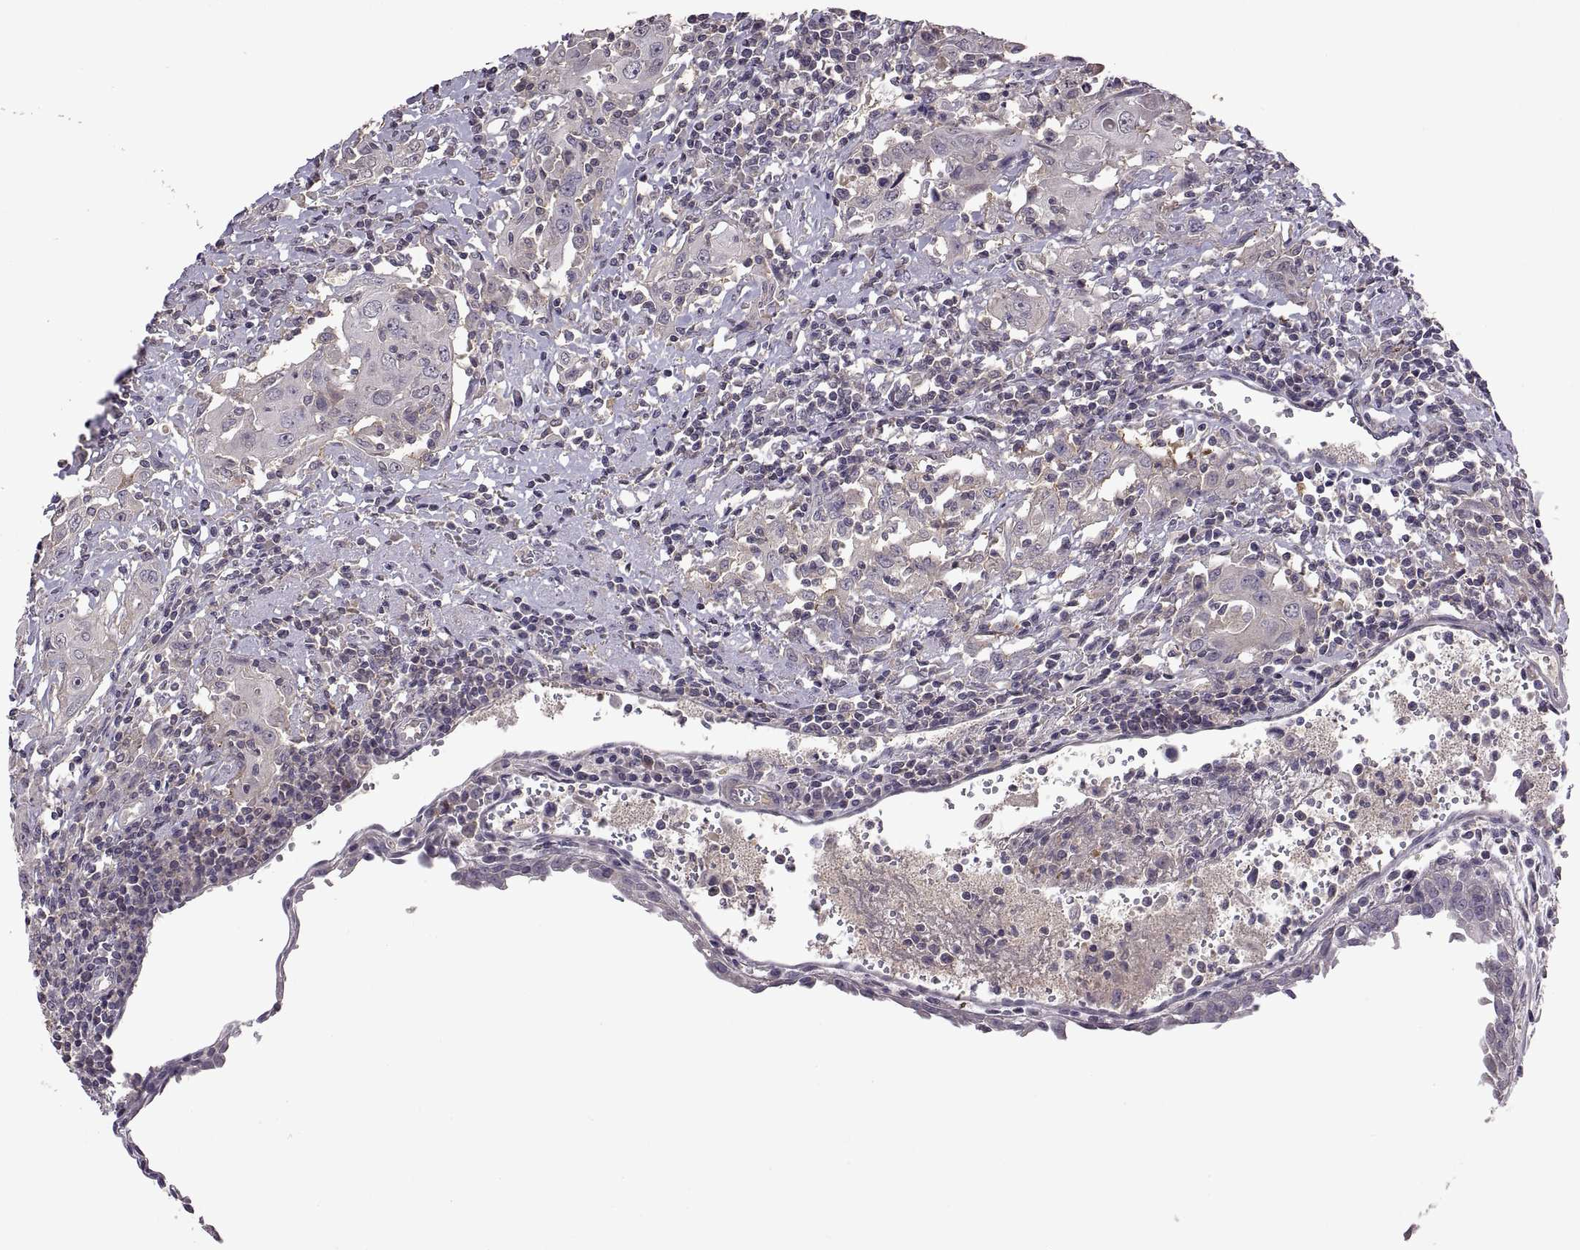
{"staining": {"intensity": "negative", "quantity": "none", "location": "none"}, "tissue": "urothelial cancer", "cell_type": "Tumor cells", "image_type": "cancer", "snomed": [{"axis": "morphology", "description": "Urothelial carcinoma, High grade"}, {"axis": "topography", "description": "Urinary bladder"}], "caption": "This is an immunohistochemistry photomicrograph of human urothelial cancer. There is no staining in tumor cells.", "gene": "NMNAT2", "patient": {"sex": "female", "age": 85}}